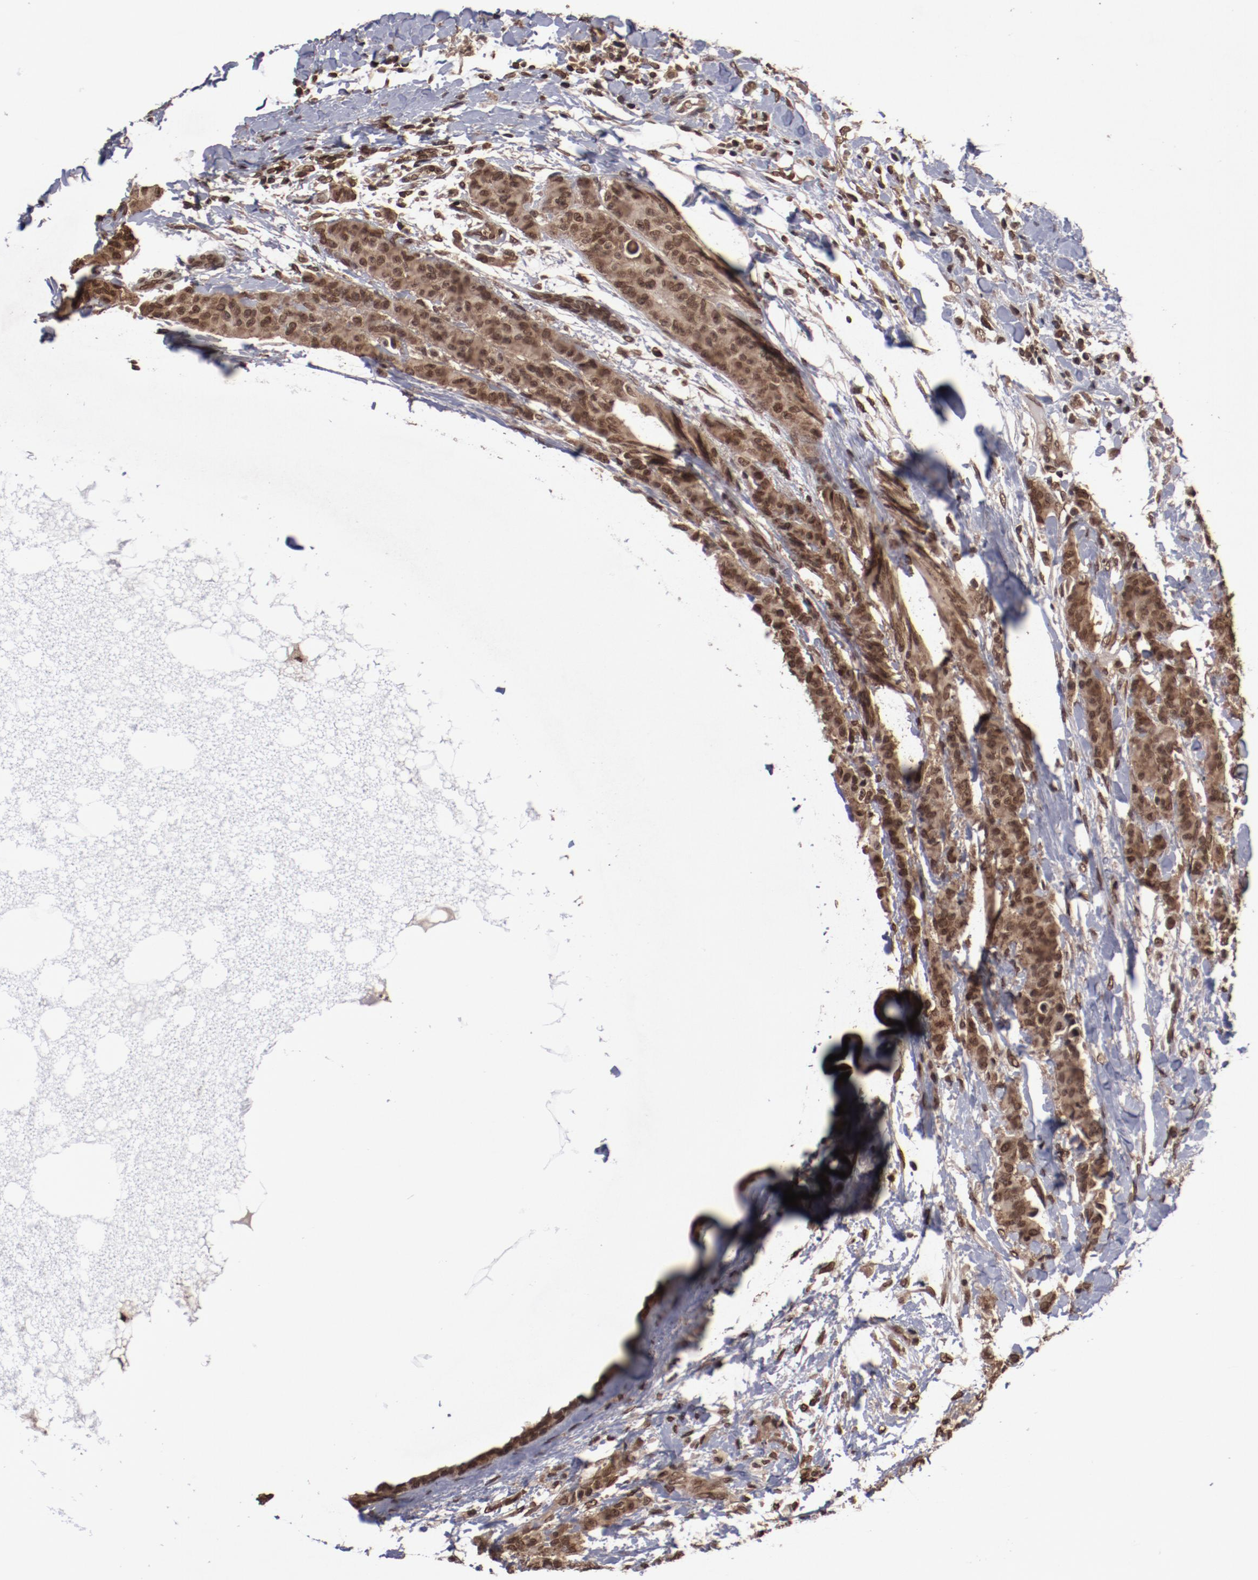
{"staining": {"intensity": "moderate", "quantity": ">75%", "location": "cytoplasmic/membranous,nuclear"}, "tissue": "breast cancer", "cell_type": "Tumor cells", "image_type": "cancer", "snomed": [{"axis": "morphology", "description": "Duct carcinoma"}, {"axis": "topography", "description": "Breast"}], "caption": "Intraductal carcinoma (breast) stained for a protein (brown) demonstrates moderate cytoplasmic/membranous and nuclear positive expression in approximately >75% of tumor cells.", "gene": "AKT1", "patient": {"sex": "female", "age": 40}}